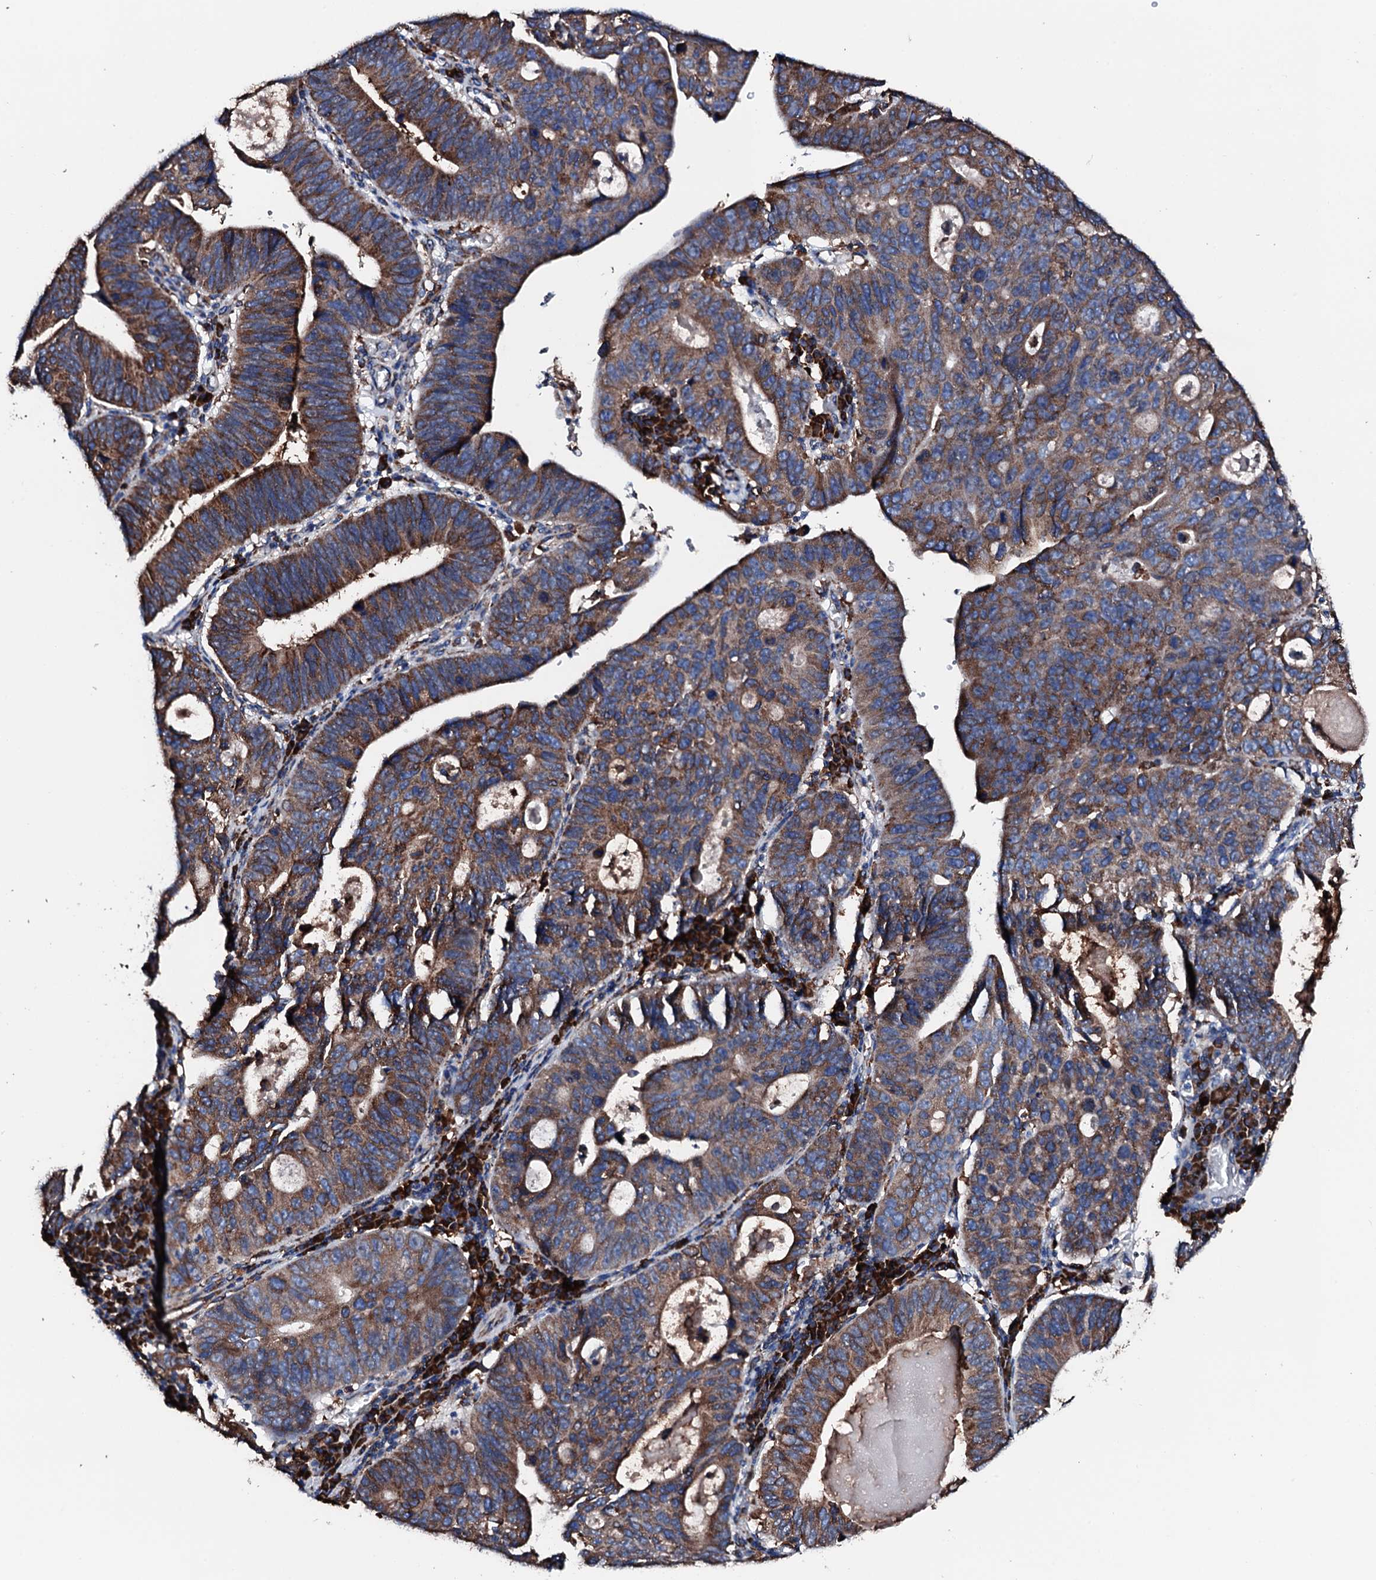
{"staining": {"intensity": "strong", "quantity": ">75%", "location": "cytoplasmic/membranous"}, "tissue": "stomach cancer", "cell_type": "Tumor cells", "image_type": "cancer", "snomed": [{"axis": "morphology", "description": "Adenocarcinoma, NOS"}, {"axis": "topography", "description": "Stomach"}], "caption": "Protein staining by IHC reveals strong cytoplasmic/membranous positivity in approximately >75% of tumor cells in stomach cancer. The staining was performed using DAB (3,3'-diaminobenzidine) to visualize the protein expression in brown, while the nuclei were stained in blue with hematoxylin (Magnification: 20x).", "gene": "AMDHD1", "patient": {"sex": "male", "age": 59}}